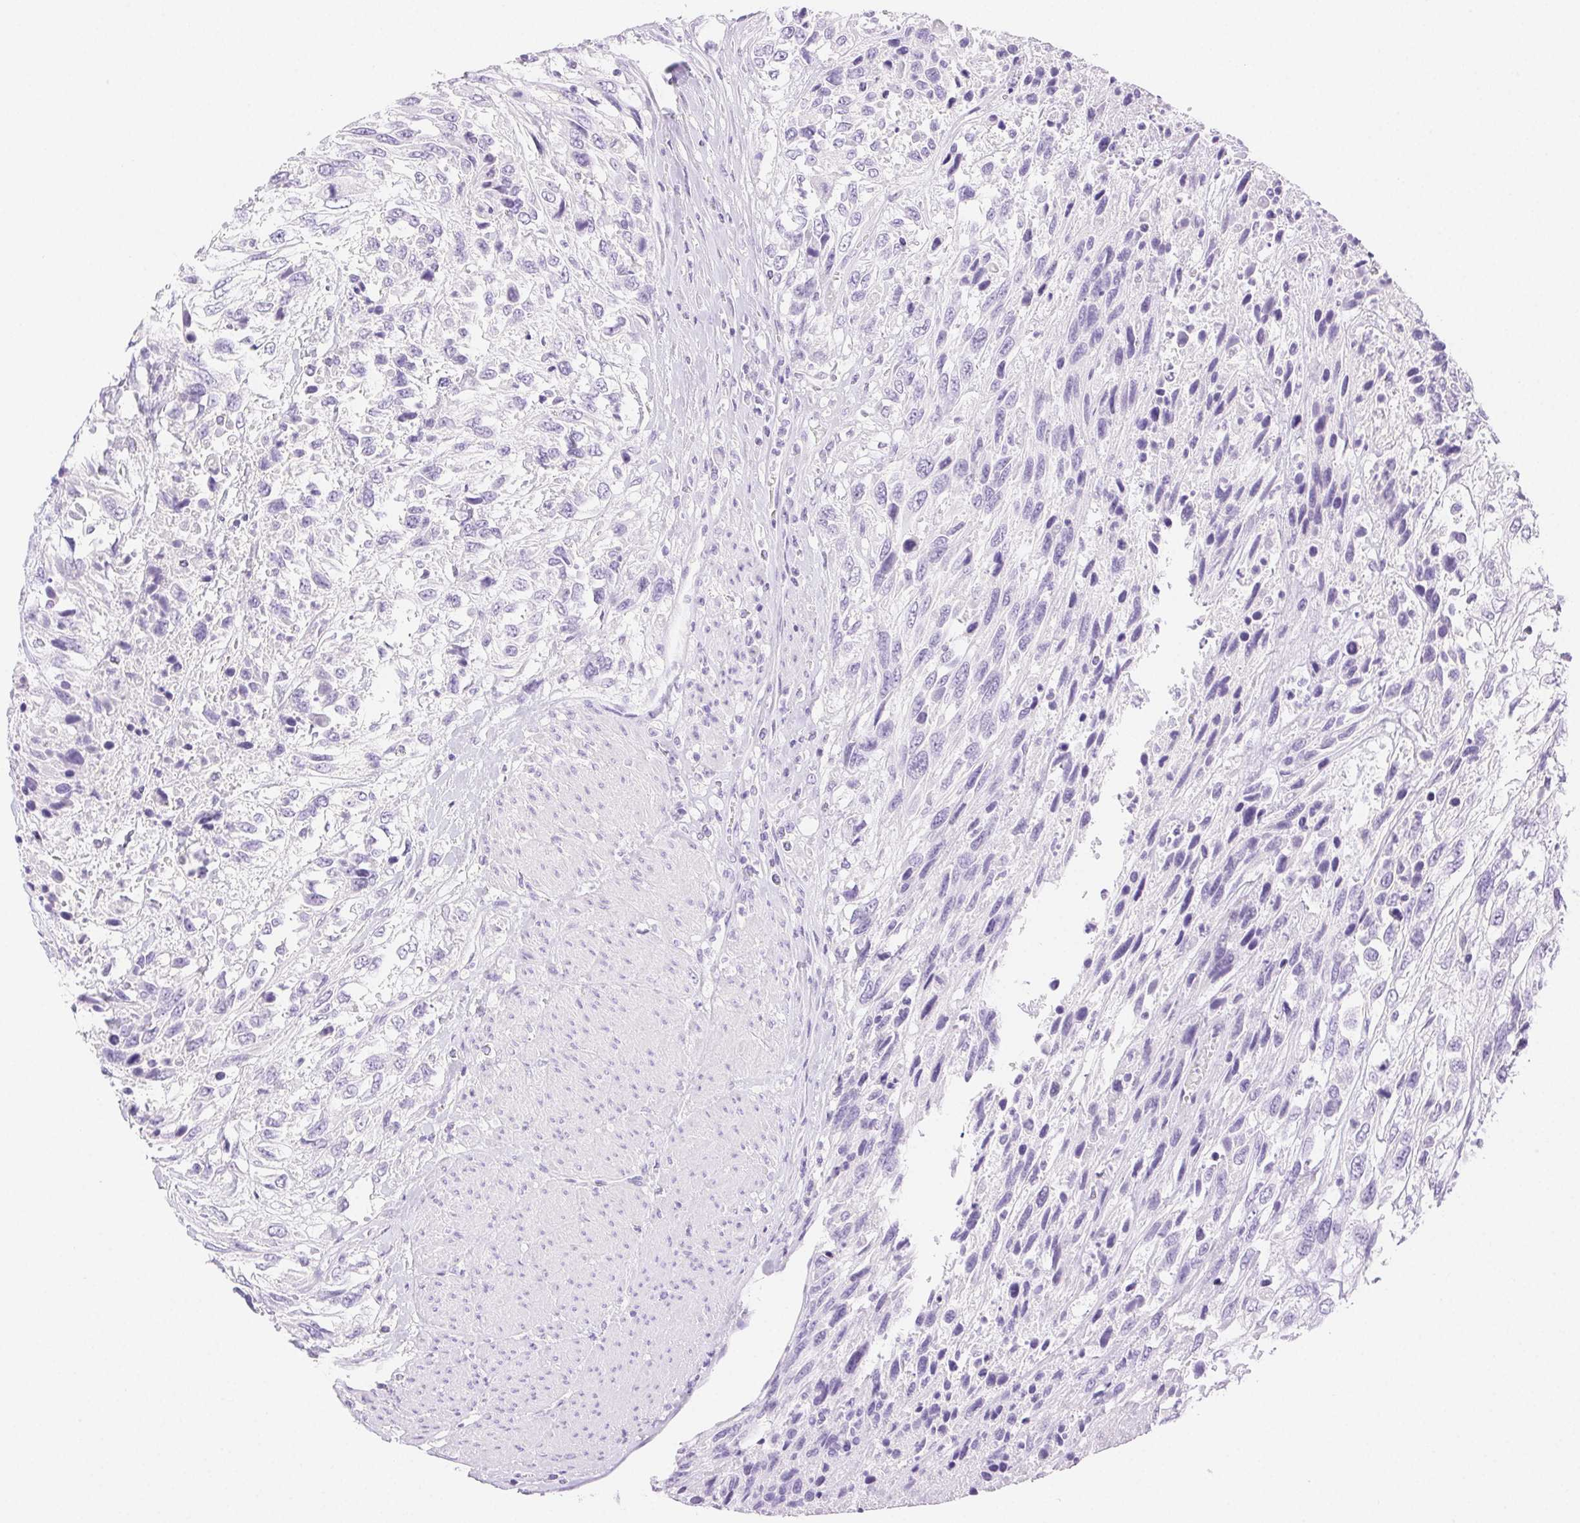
{"staining": {"intensity": "negative", "quantity": "none", "location": "none"}, "tissue": "urothelial cancer", "cell_type": "Tumor cells", "image_type": "cancer", "snomed": [{"axis": "morphology", "description": "Urothelial carcinoma, High grade"}, {"axis": "topography", "description": "Urinary bladder"}], "caption": "Tumor cells are negative for brown protein staining in urothelial carcinoma (high-grade).", "gene": "SPACA4", "patient": {"sex": "female", "age": 70}}